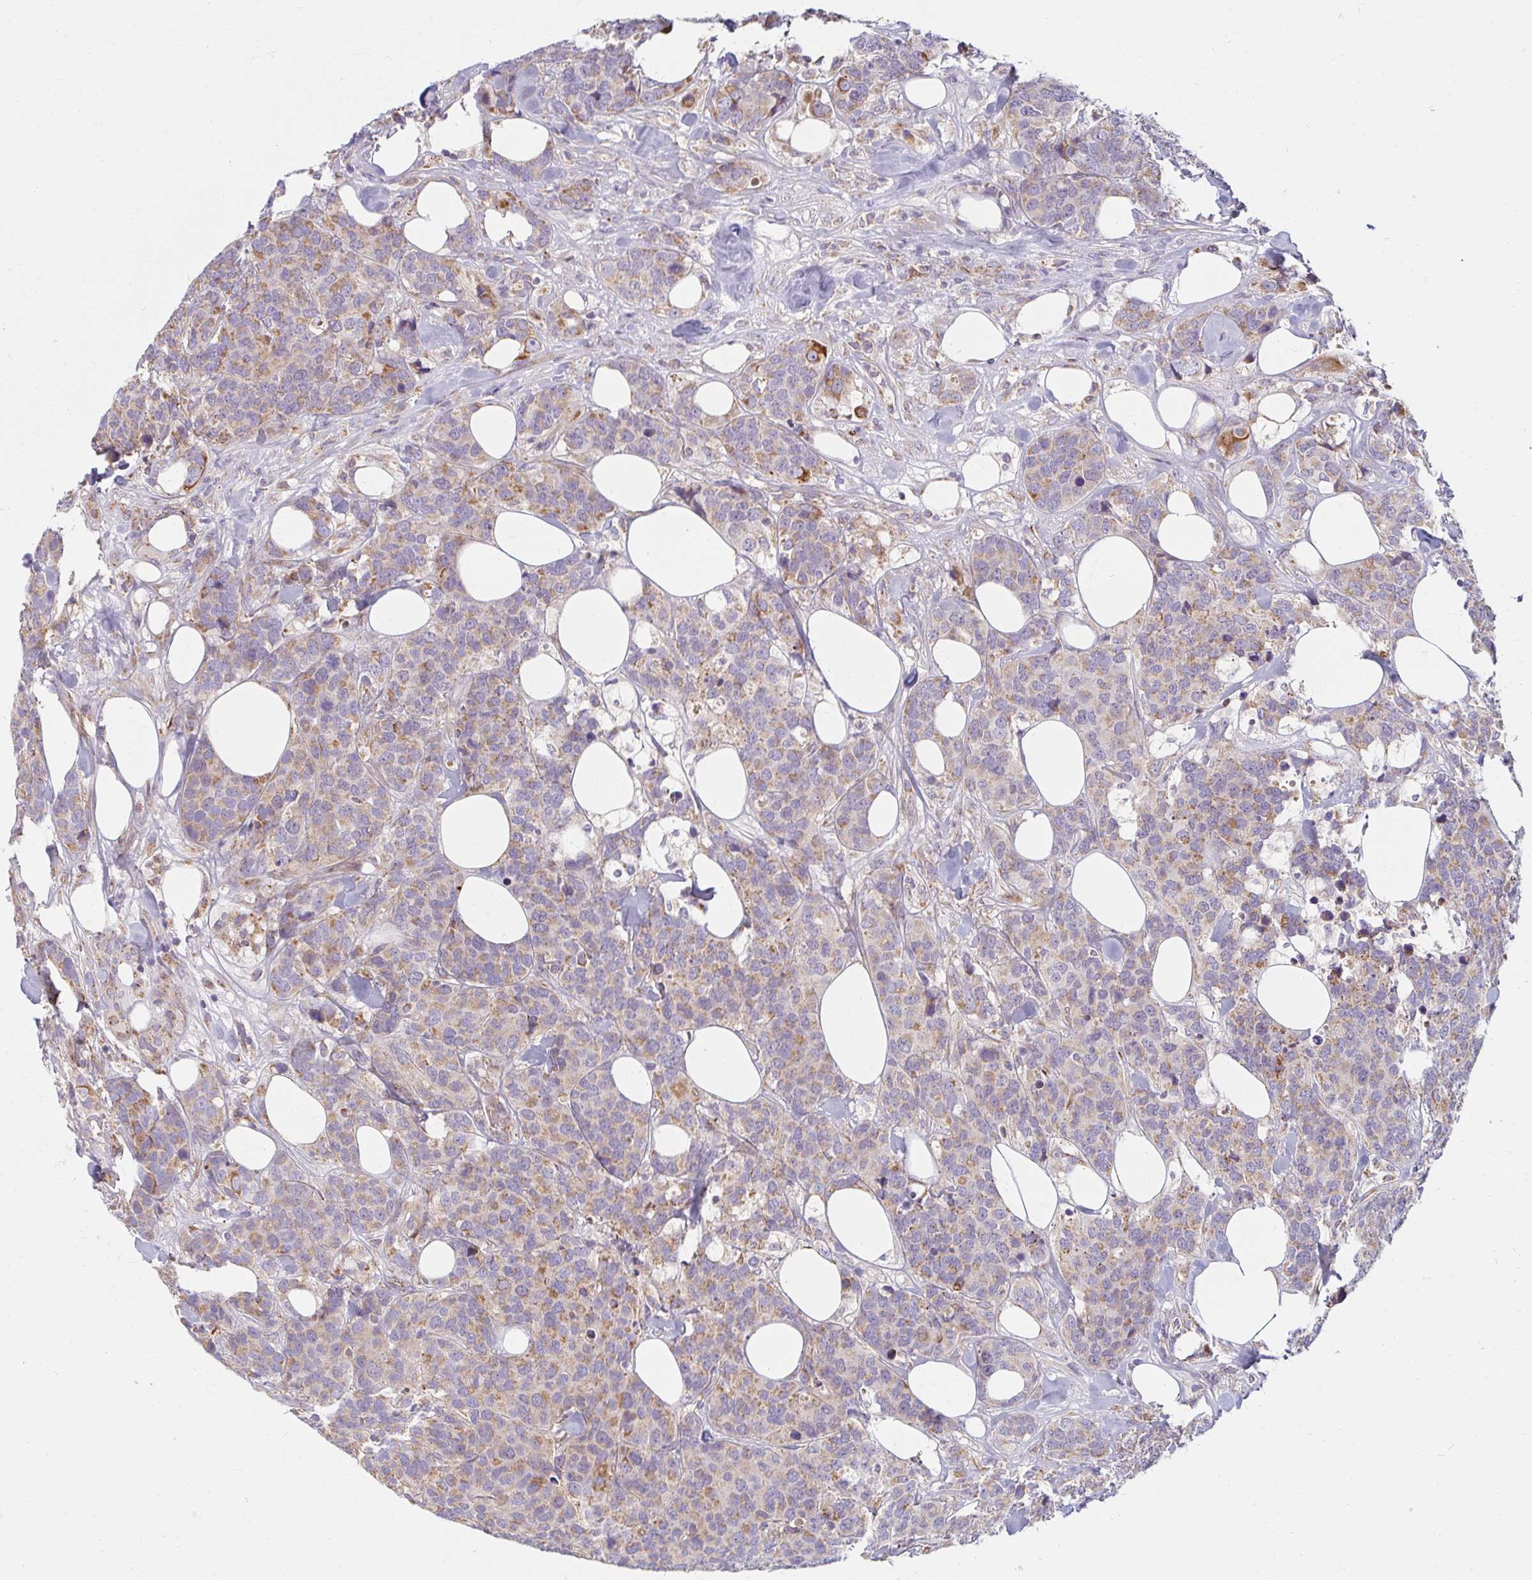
{"staining": {"intensity": "moderate", "quantity": "25%-75%", "location": "cytoplasmic/membranous"}, "tissue": "breast cancer", "cell_type": "Tumor cells", "image_type": "cancer", "snomed": [{"axis": "morphology", "description": "Lobular carcinoma"}, {"axis": "topography", "description": "Breast"}], "caption": "The photomicrograph exhibits staining of breast lobular carcinoma, revealing moderate cytoplasmic/membranous protein expression (brown color) within tumor cells. (DAB IHC, brown staining for protein, blue staining for nuclei).", "gene": "SKP2", "patient": {"sex": "female", "age": 59}}